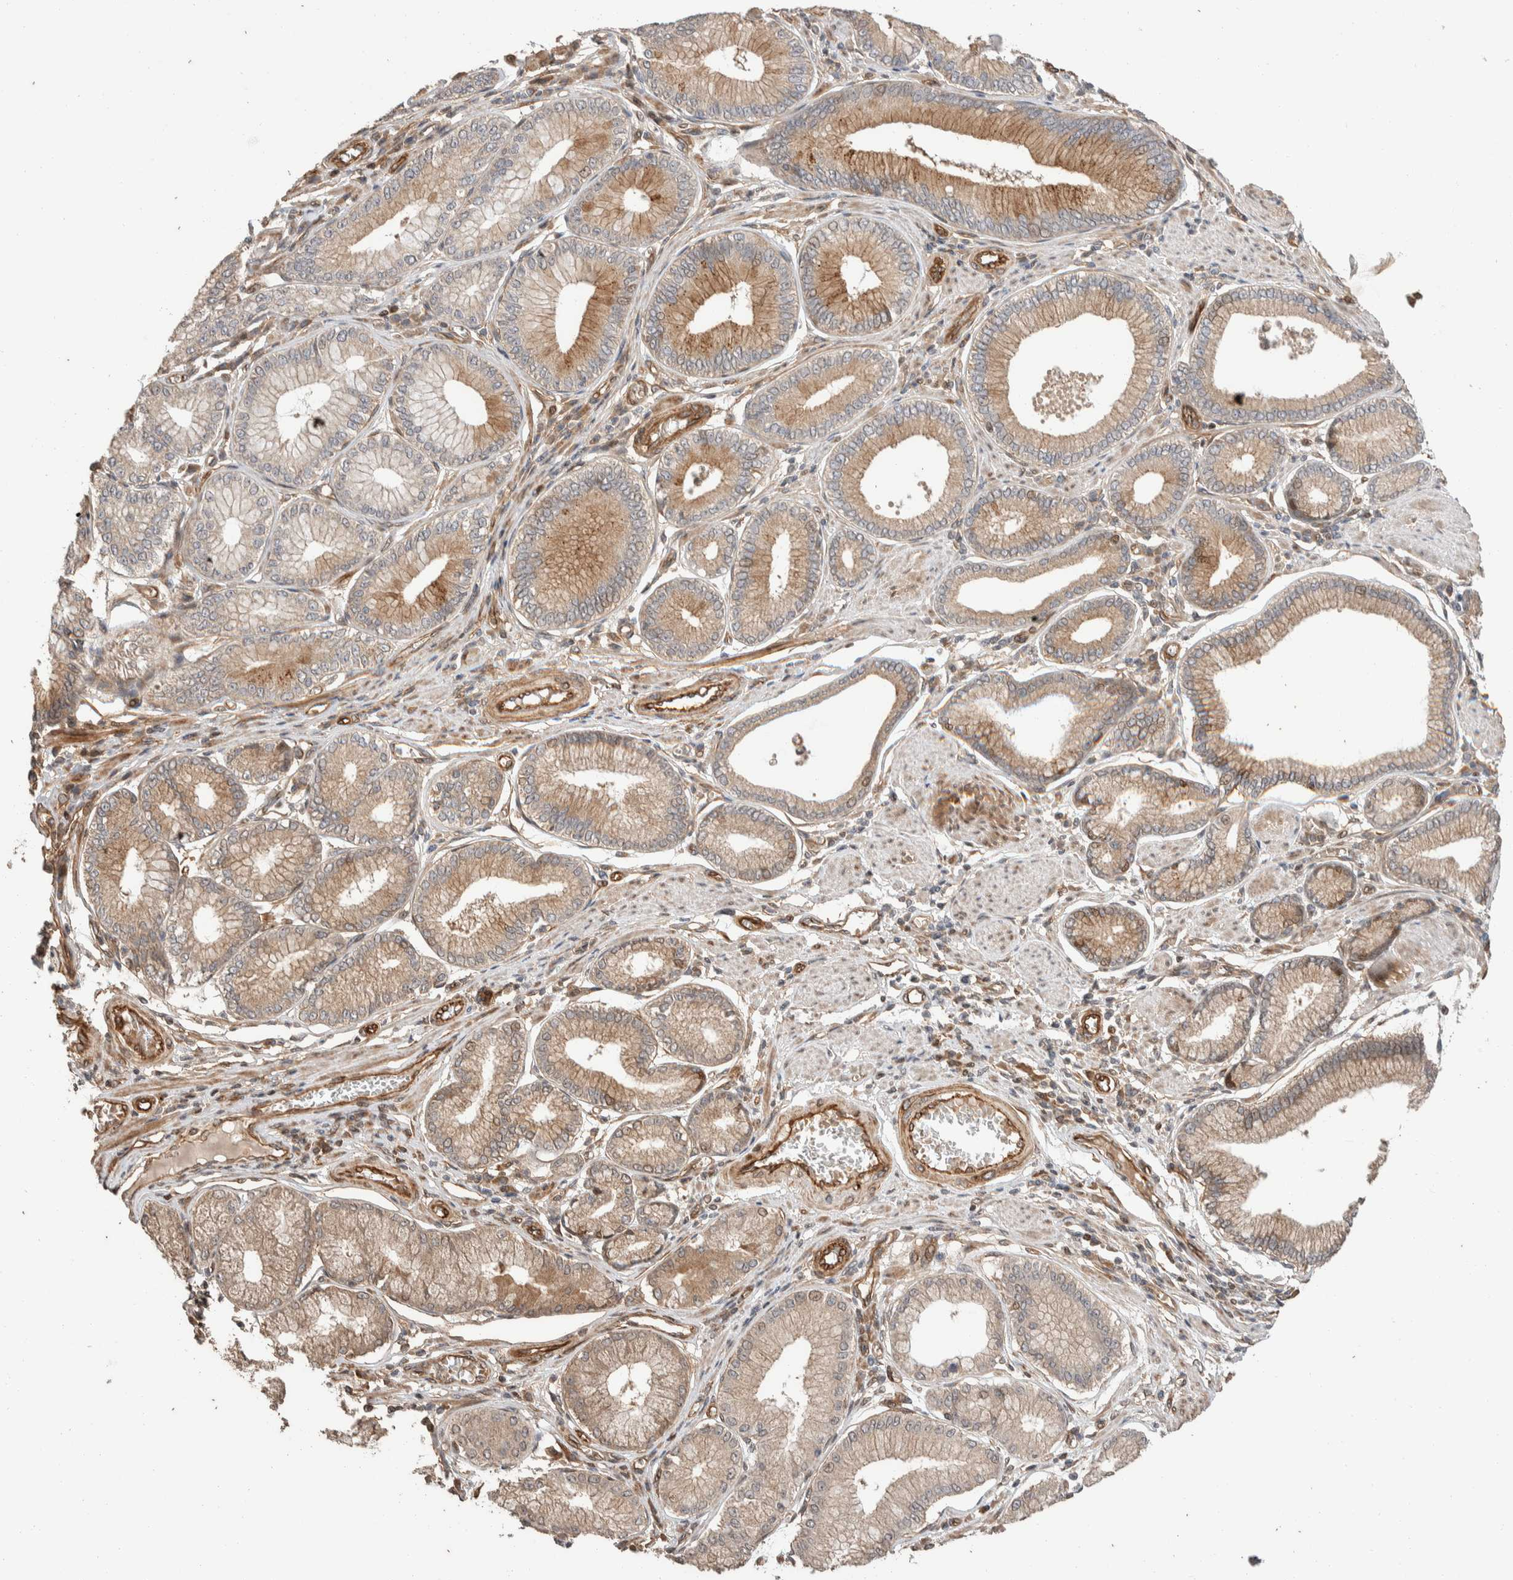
{"staining": {"intensity": "moderate", "quantity": ">75%", "location": "cytoplasmic/membranous"}, "tissue": "stomach cancer", "cell_type": "Tumor cells", "image_type": "cancer", "snomed": [{"axis": "morphology", "description": "Adenocarcinoma, NOS"}, {"axis": "topography", "description": "Stomach"}], "caption": "Stomach cancer was stained to show a protein in brown. There is medium levels of moderate cytoplasmic/membranous positivity in about >75% of tumor cells.", "gene": "ERC1", "patient": {"sex": "male", "age": 59}}